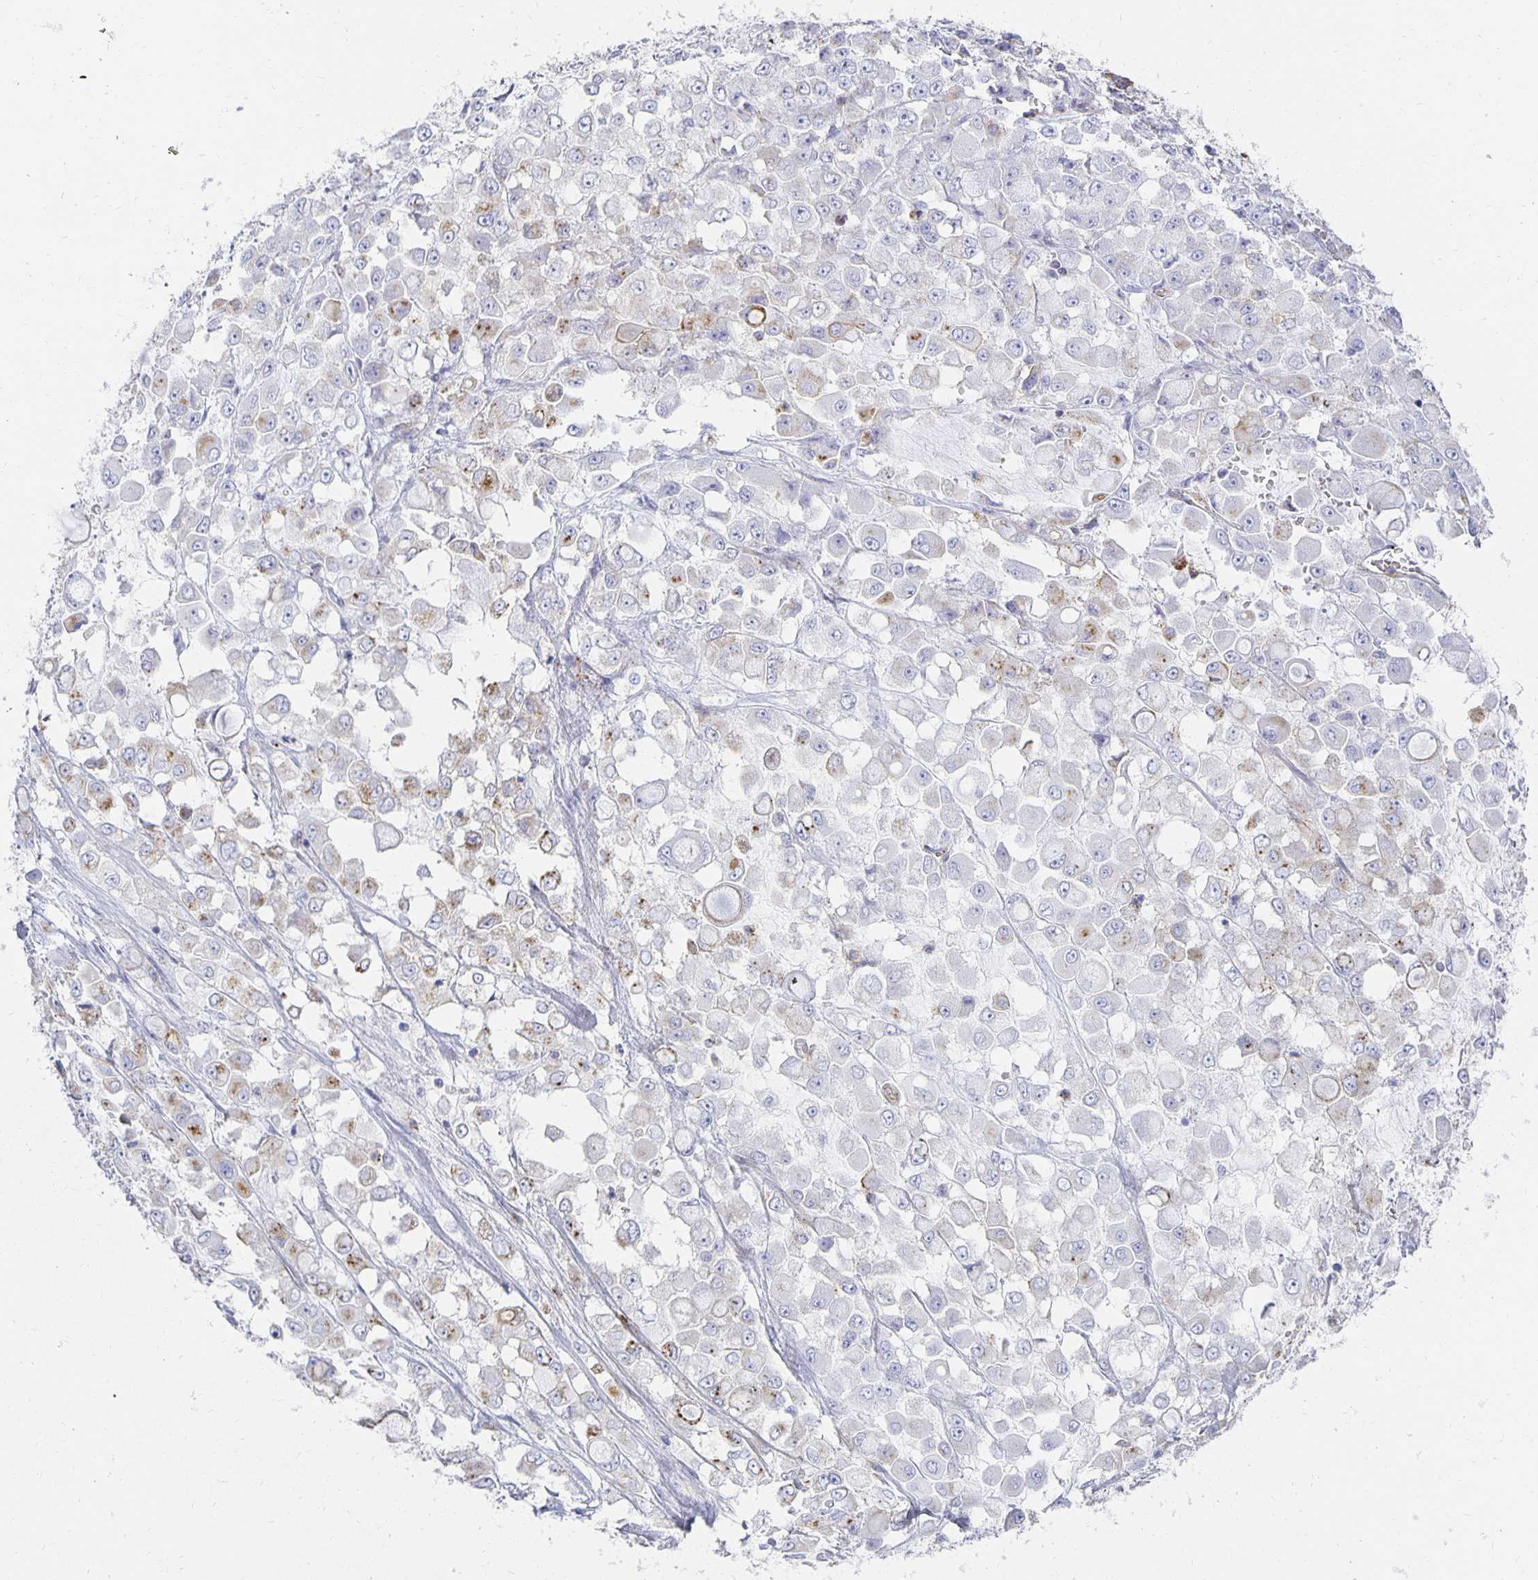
{"staining": {"intensity": "moderate", "quantity": "<25%", "location": "cytoplasmic/membranous"}, "tissue": "stomach cancer", "cell_type": "Tumor cells", "image_type": "cancer", "snomed": [{"axis": "morphology", "description": "Adenocarcinoma, NOS"}, {"axis": "topography", "description": "Stomach"}], "caption": "A photomicrograph of adenocarcinoma (stomach) stained for a protein displays moderate cytoplasmic/membranous brown staining in tumor cells. (IHC, brightfield microscopy, high magnification).", "gene": "TAAR1", "patient": {"sex": "female", "age": 76}}